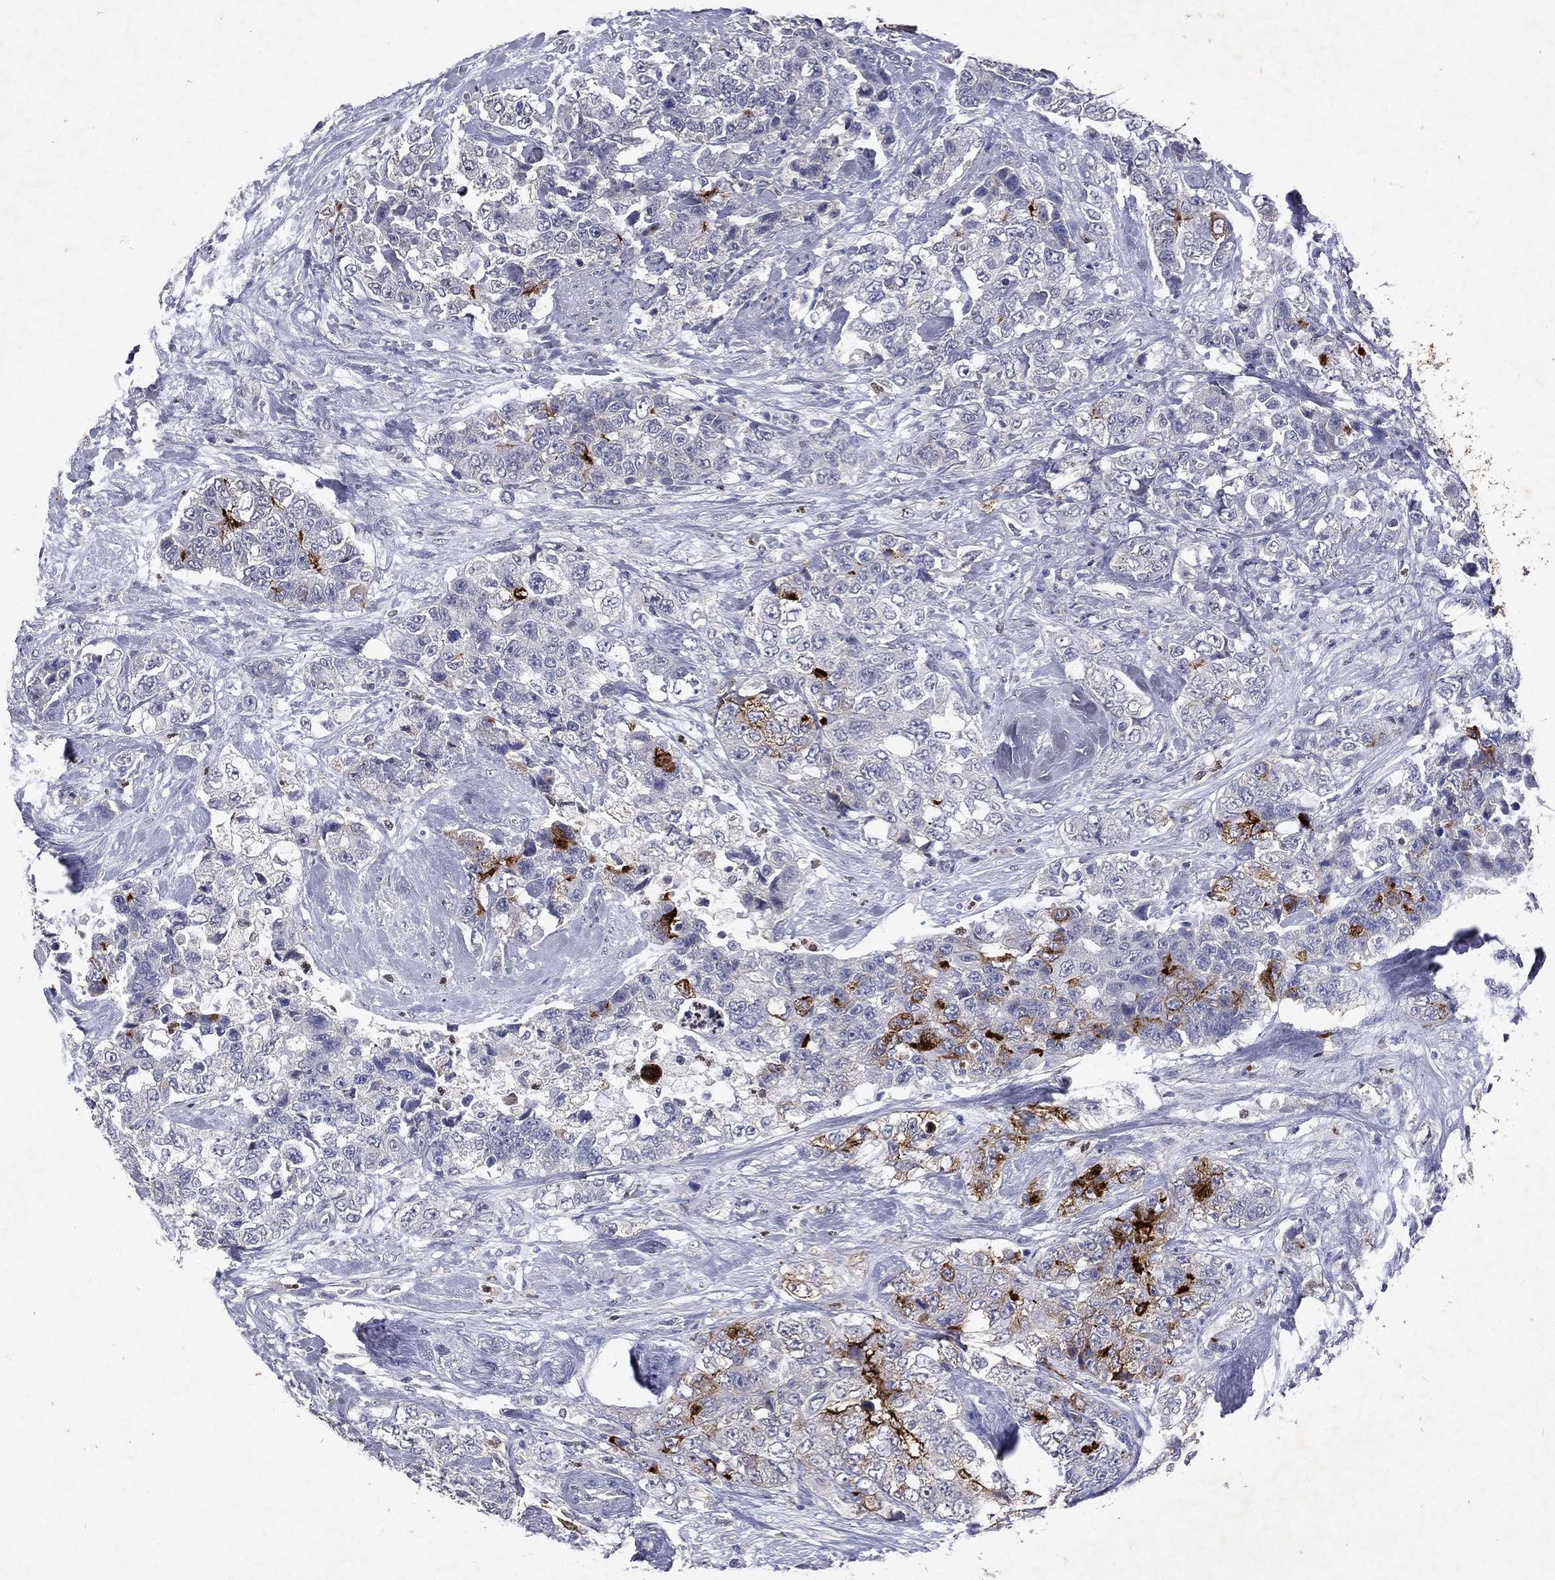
{"staining": {"intensity": "strong", "quantity": "<25%", "location": "cytoplasmic/membranous"}, "tissue": "urothelial cancer", "cell_type": "Tumor cells", "image_type": "cancer", "snomed": [{"axis": "morphology", "description": "Urothelial carcinoma, High grade"}, {"axis": "topography", "description": "Urinary bladder"}], "caption": "Human urothelial carcinoma (high-grade) stained with a protein marker reveals strong staining in tumor cells.", "gene": "SLC34A2", "patient": {"sex": "female", "age": 78}}